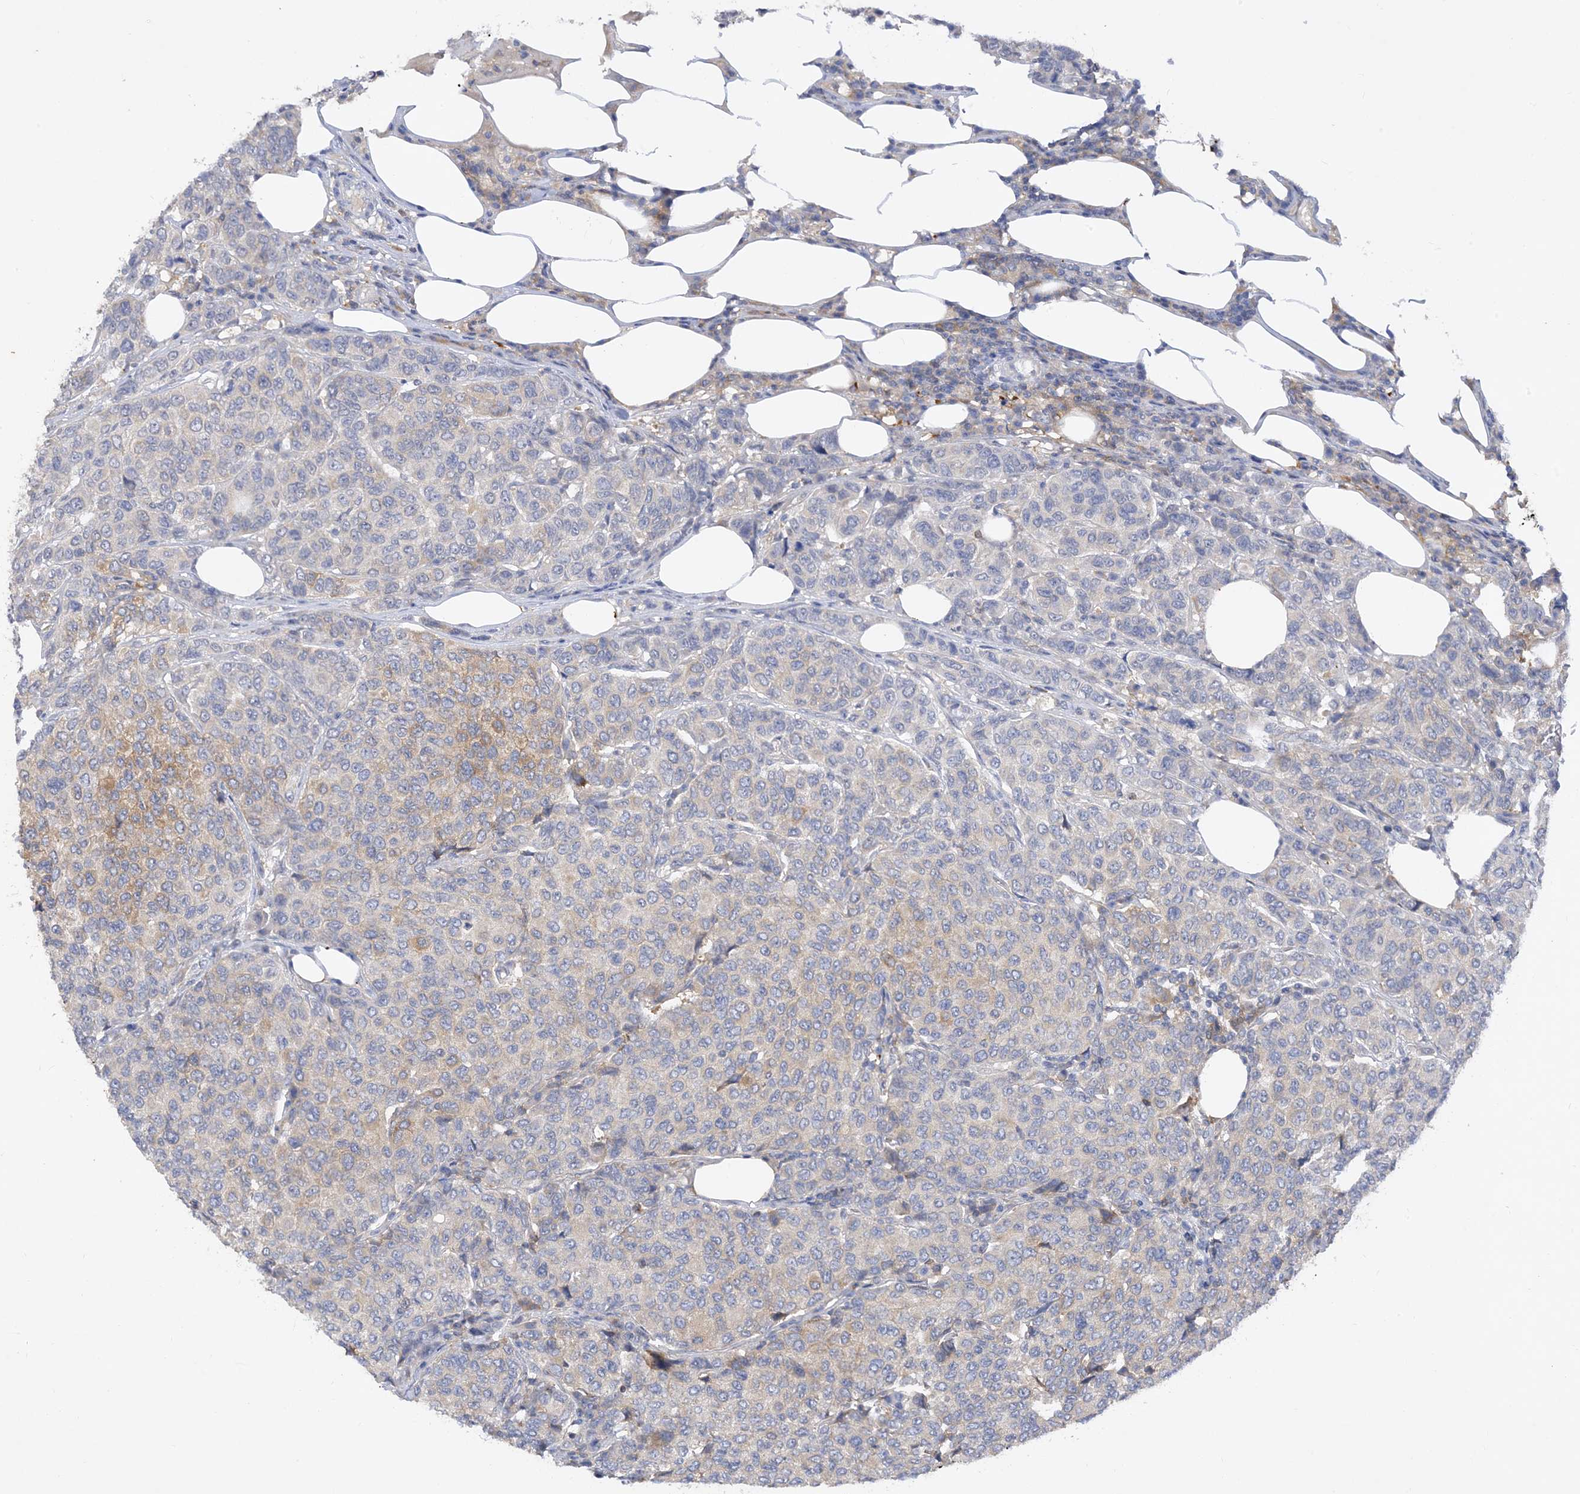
{"staining": {"intensity": "moderate", "quantity": "<25%", "location": "cytoplasmic/membranous"}, "tissue": "breast cancer", "cell_type": "Tumor cells", "image_type": "cancer", "snomed": [{"axis": "morphology", "description": "Duct carcinoma"}, {"axis": "topography", "description": "Breast"}], "caption": "Immunohistochemistry micrograph of human breast cancer stained for a protein (brown), which demonstrates low levels of moderate cytoplasmic/membranous expression in about <25% of tumor cells.", "gene": "ARV1", "patient": {"sex": "female", "age": 55}}